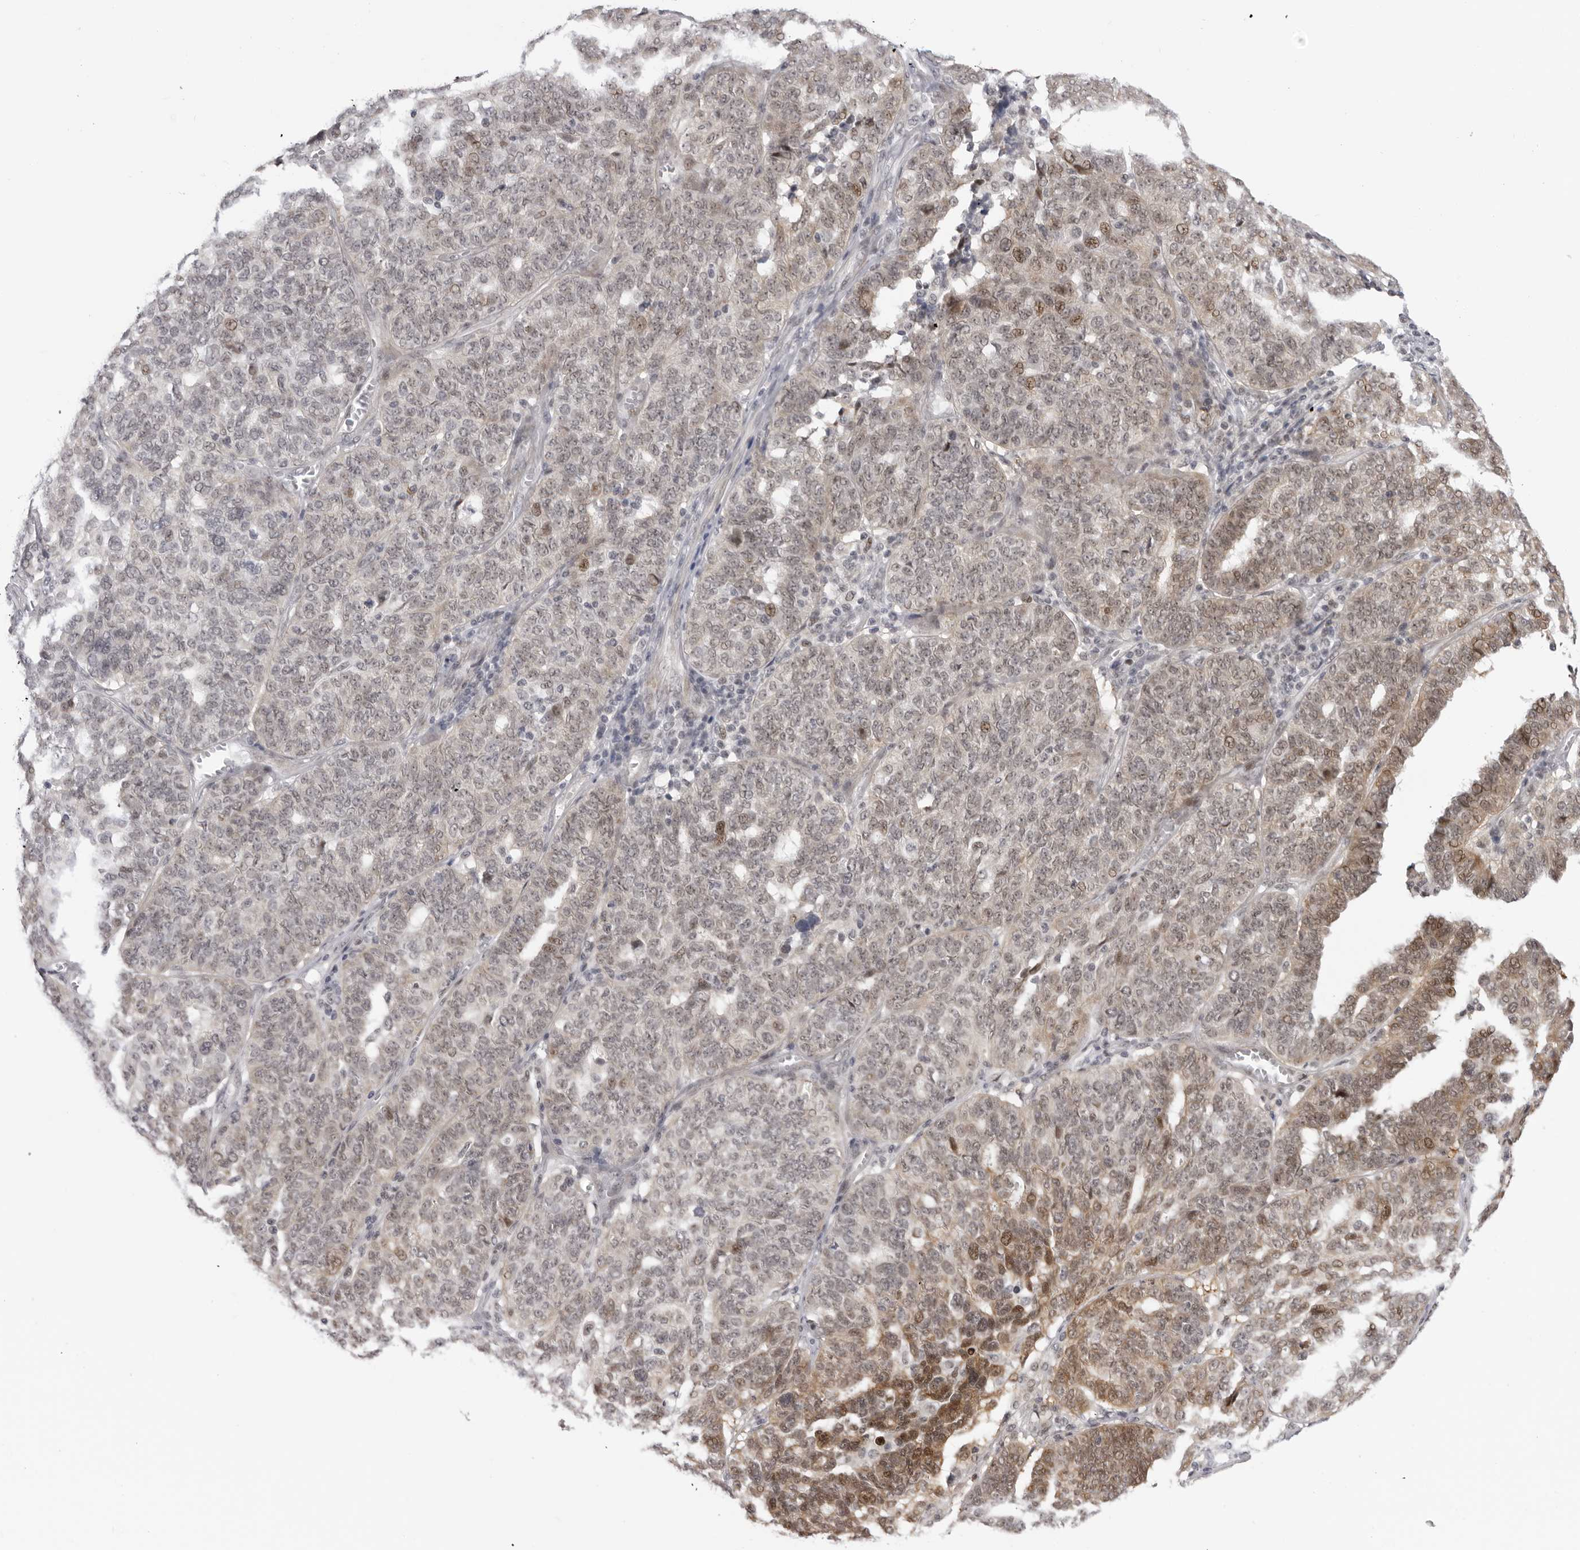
{"staining": {"intensity": "moderate", "quantity": "25%-75%", "location": "cytoplasmic/membranous,nuclear"}, "tissue": "ovarian cancer", "cell_type": "Tumor cells", "image_type": "cancer", "snomed": [{"axis": "morphology", "description": "Cystadenocarcinoma, serous, NOS"}, {"axis": "topography", "description": "Ovary"}], "caption": "This histopathology image reveals serous cystadenocarcinoma (ovarian) stained with immunohistochemistry to label a protein in brown. The cytoplasmic/membranous and nuclear of tumor cells show moderate positivity for the protein. Nuclei are counter-stained blue.", "gene": "ALPK2", "patient": {"sex": "female", "age": 59}}